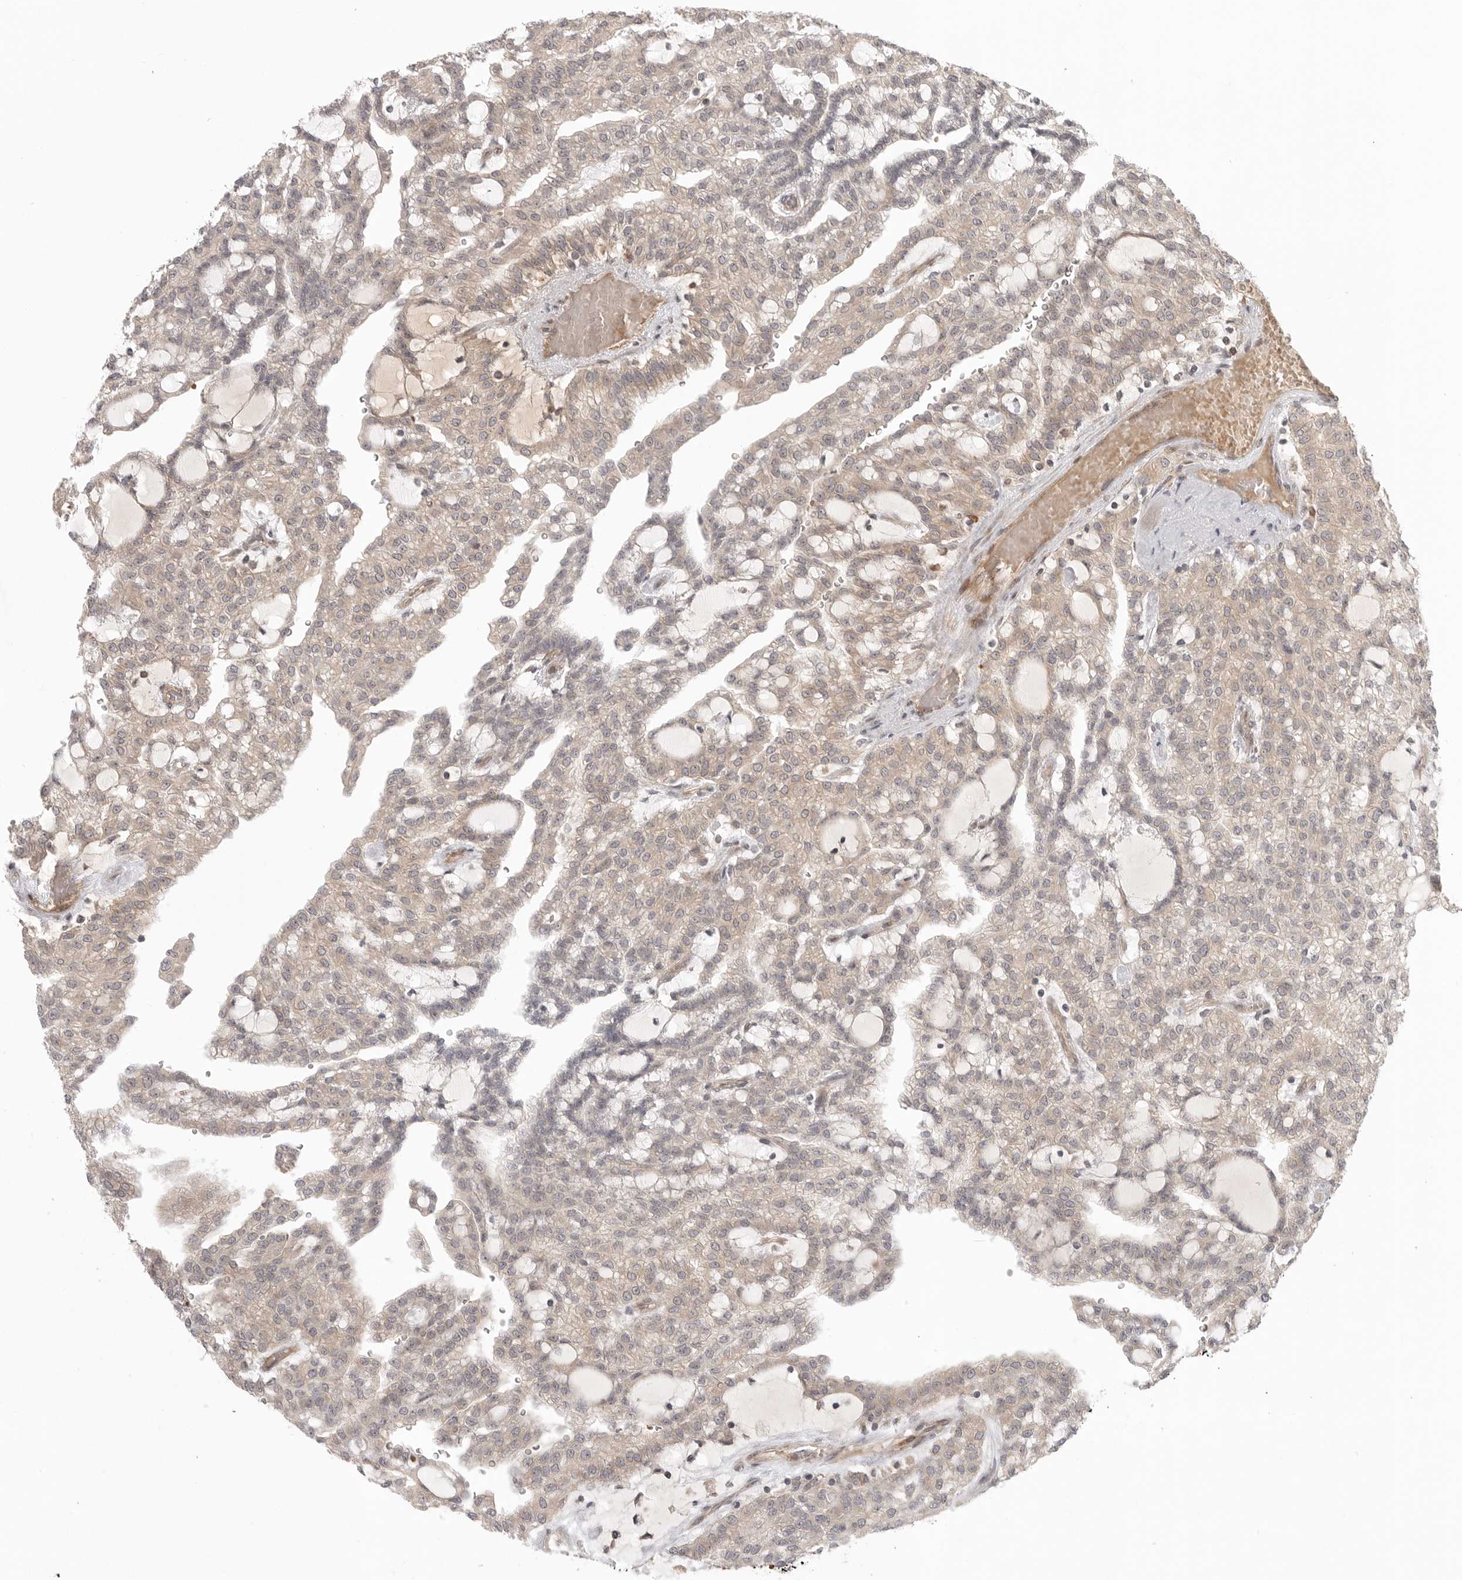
{"staining": {"intensity": "weak", "quantity": "25%-75%", "location": "cytoplasmic/membranous"}, "tissue": "renal cancer", "cell_type": "Tumor cells", "image_type": "cancer", "snomed": [{"axis": "morphology", "description": "Adenocarcinoma, NOS"}, {"axis": "topography", "description": "Kidney"}], "caption": "Renal cancer (adenocarcinoma) tissue reveals weak cytoplasmic/membranous staining in approximately 25%-75% of tumor cells, visualized by immunohistochemistry.", "gene": "CCPG1", "patient": {"sex": "male", "age": 63}}